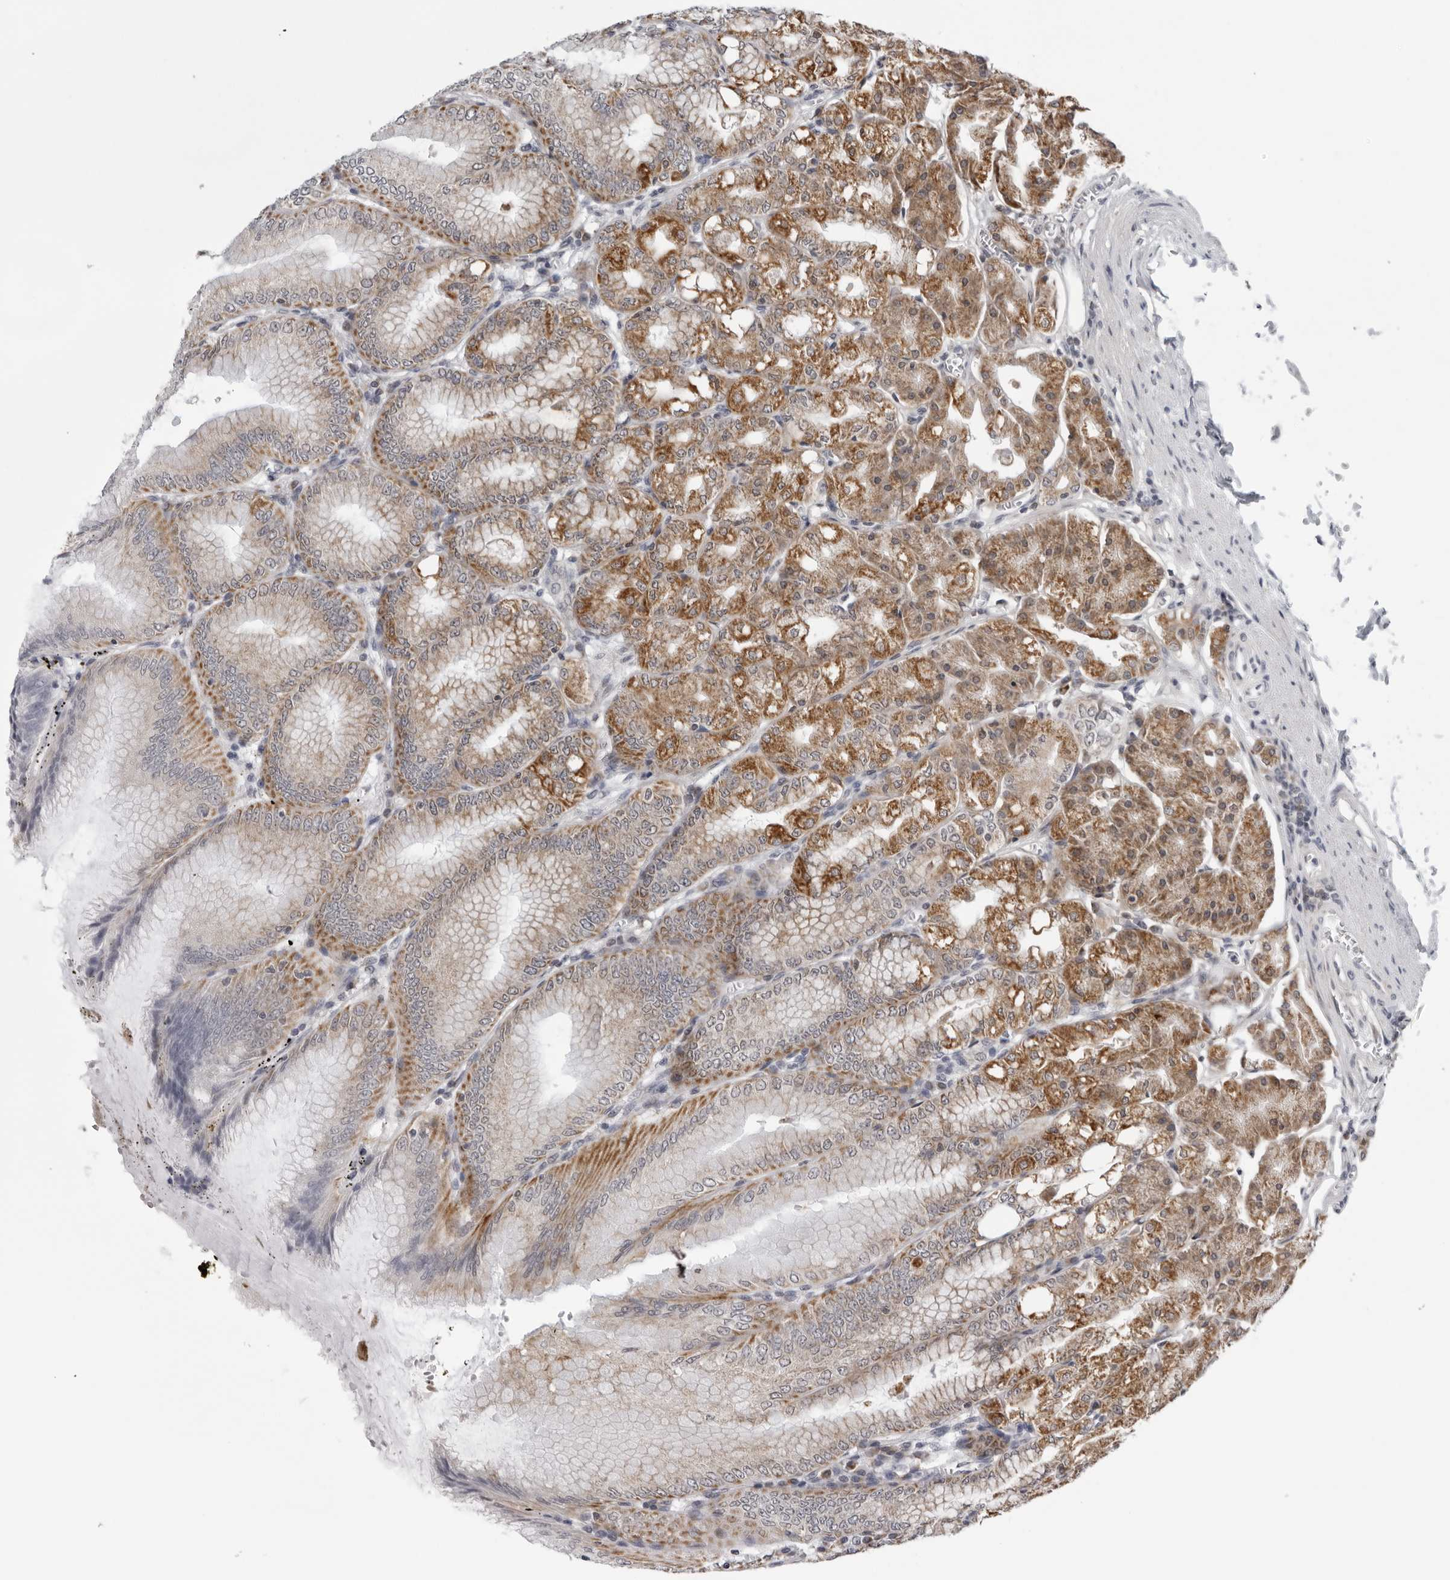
{"staining": {"intensity": "strong", "quantity": "25%-75%", "location": "cytoplasmic/membranous"}, "tissue": "stomach", "cell_type": "Glandular cells", "image_type": "normal", "snomed": [{"axis": "morphology", "description": "Normal tissue, NOS"}, {"axis": "topography", "description": "Stomach, lower"}], "caption": "A high-resolution image shows immunohistochemistry (IHC) staining of normal stomach, which displays strong cytoplasmic/membranous expression in about 25%-75% of glandular cells.", "gene": "CPT2", "patient": {"sex": "male", "age": 71}}